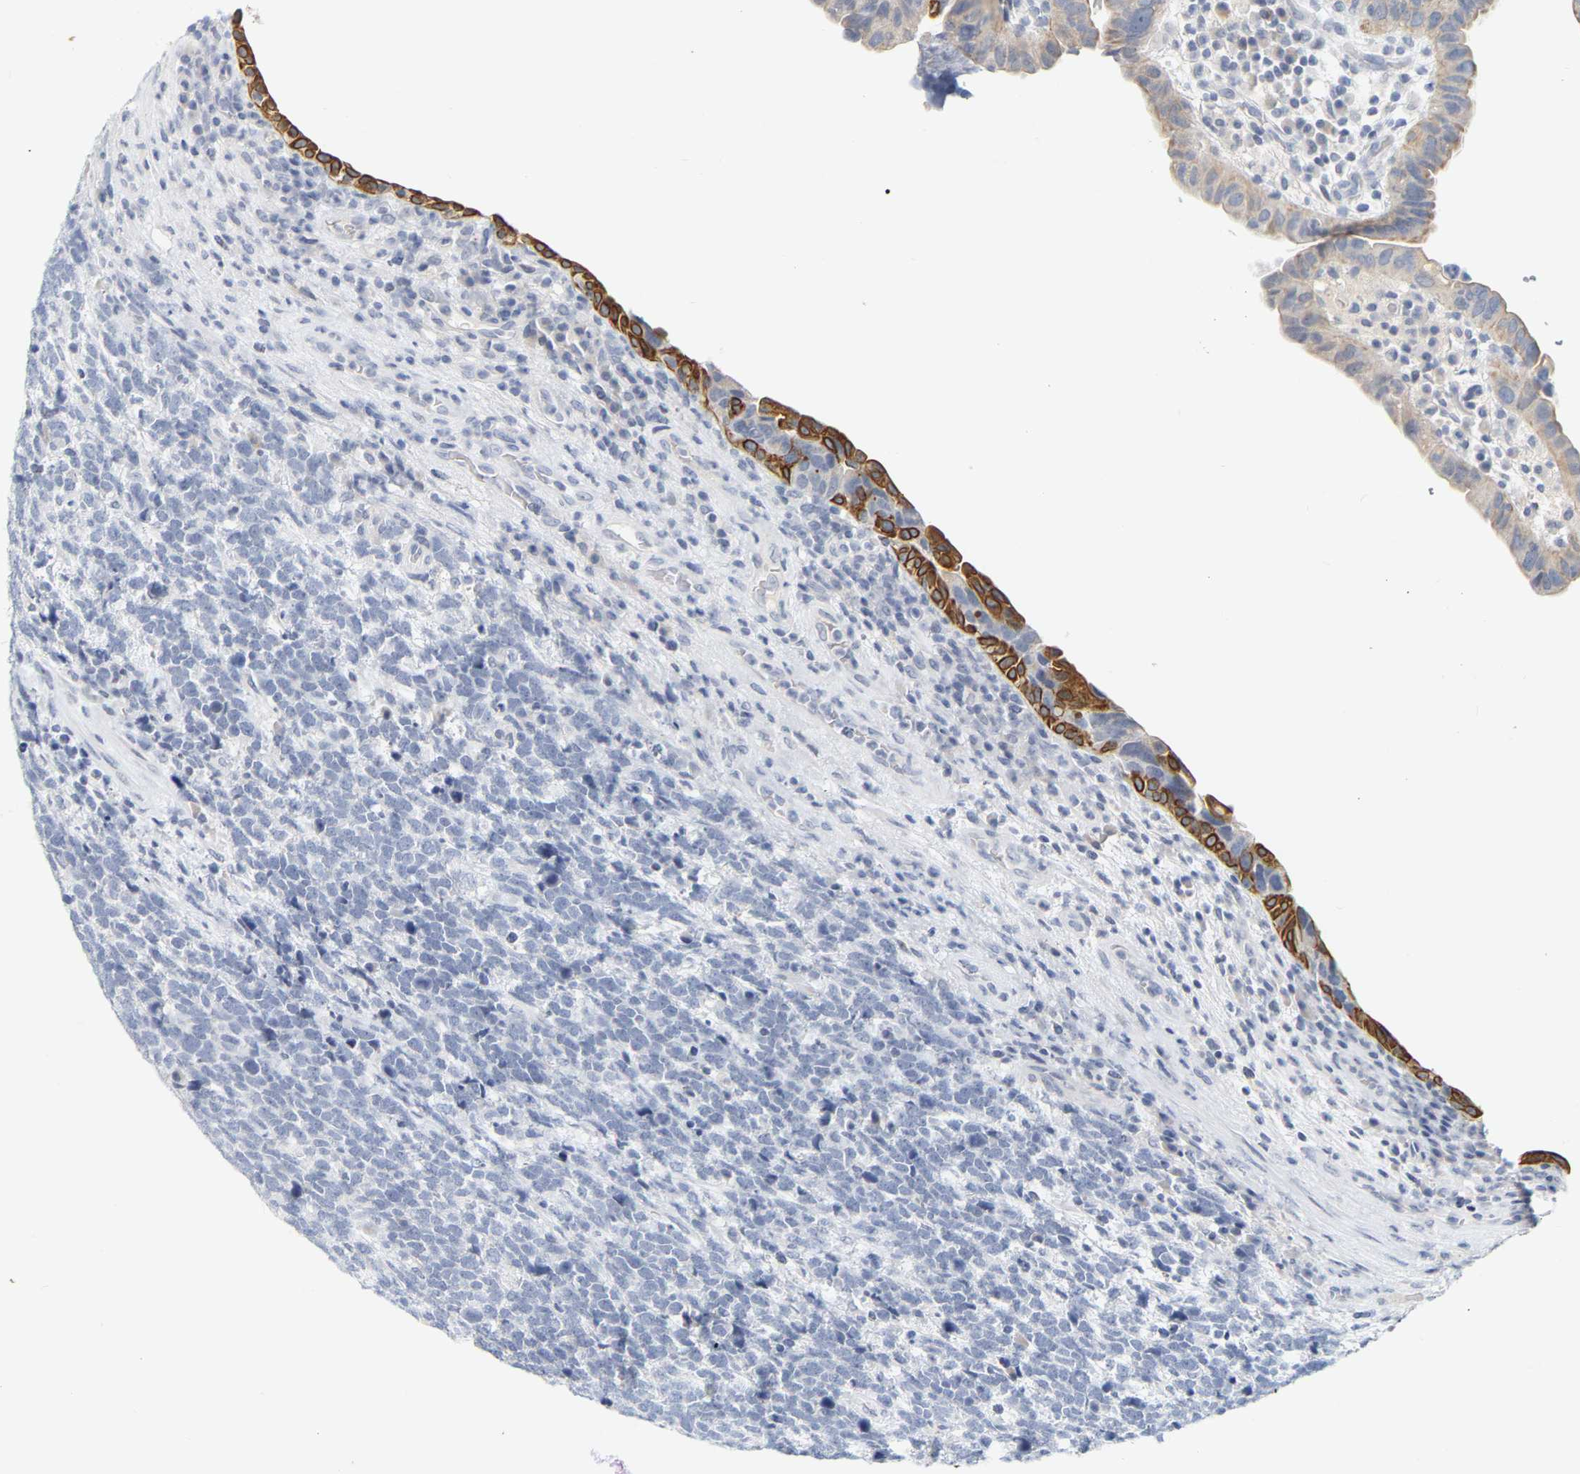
{"staining": {"intensity": "negative", "quantity": "none", "location": "none"}, "tissue": "urothelial cancer", "cell_type": "Tumor cells", "image_type": "cancer", "snomed": [{"axis": "morphology", "description": "Urothelial carcinoma, High grade"}, {"axis": "topography", "description": "Urinary bladder"}], "caption": "IHC of urothelial carcinoma (high-grade) reveals no staining in tumor cells. The staining was performed using DAB (3,3'-diaminobenzidine) to visualize the protein expression in brown, while the nuclei were stained in blue with hematoxylin (Magnification: 20x).", "gene": "KRT76", "patient": {"sex": "female", "age": 82}}